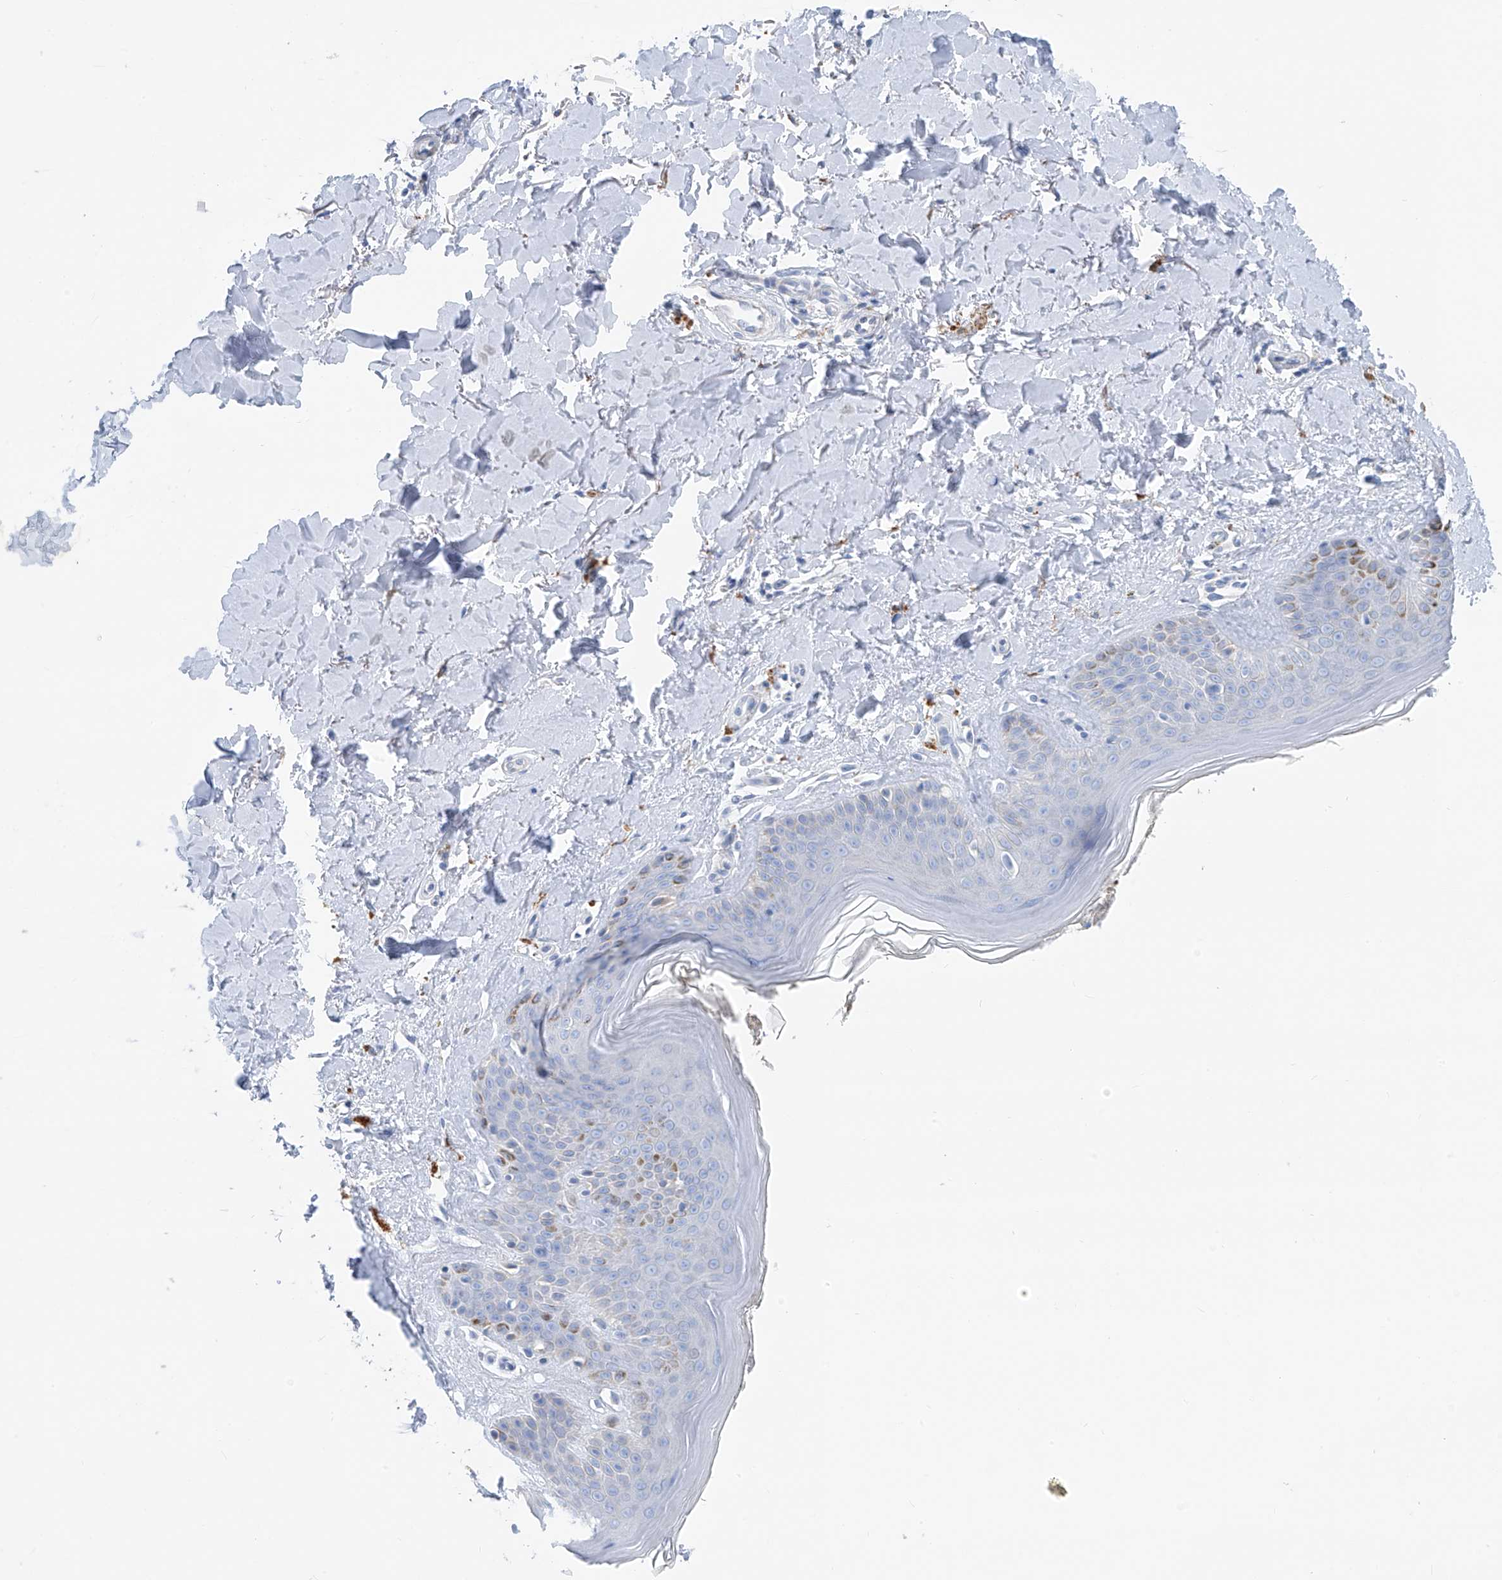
{"staining": {"intensity": "negative", "quantity": "none", "location": "none"}, "tissue": "skin", "cell_type": "Fibroblasts", "image_type": "normal", "snomed": [{"axis": "morphology", "description": "Normal tissue, NOS"}, {"axis": "topography", "description": "Skin"}], "caption": "Skin stained for a protein using immunohistochemistry exhibits no positivity fibroblasts.", "gene": "GLMP", "patient": {"sex": "female", "age": 64}}